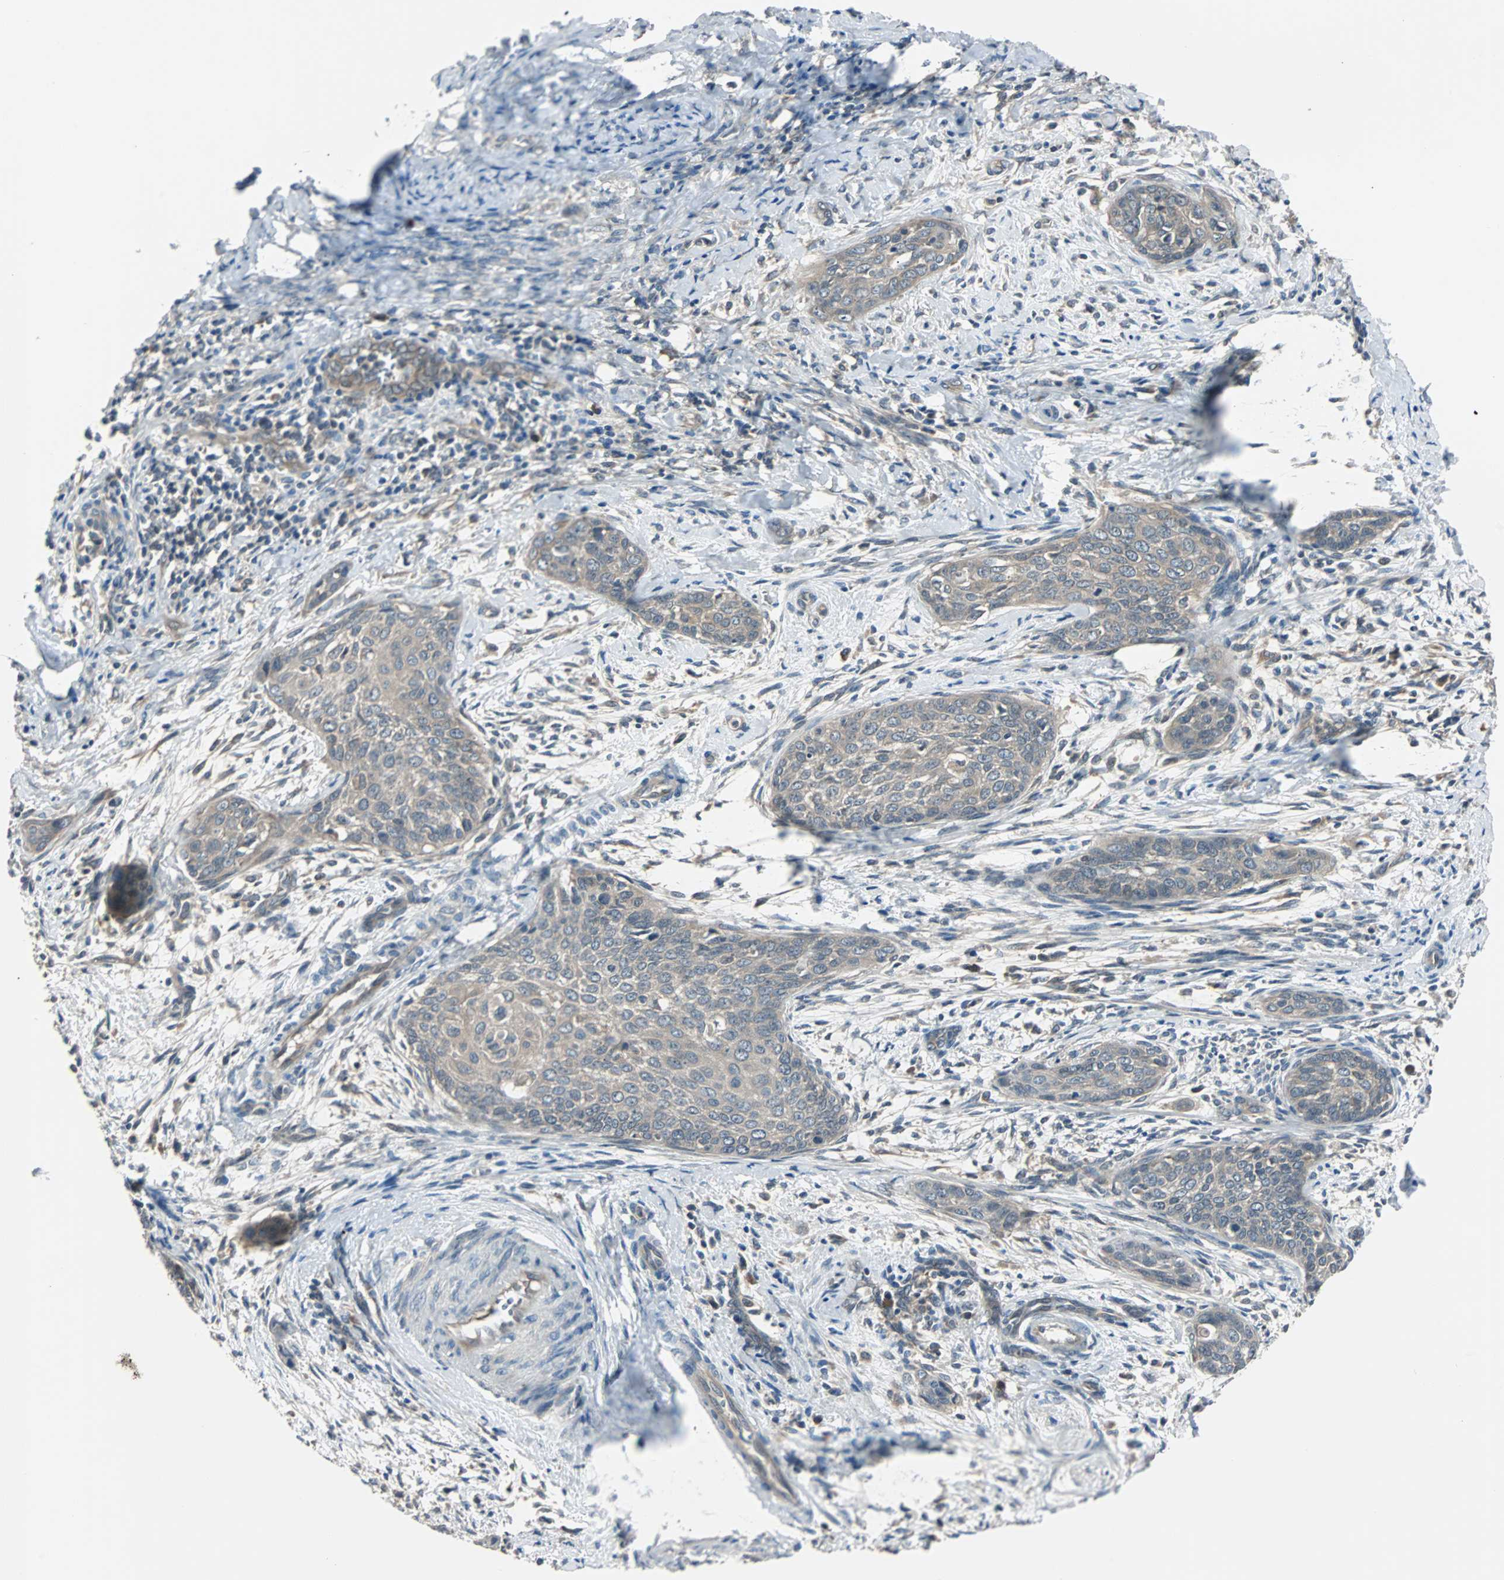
{"staining": {"intensity": "weak", "quantity": ">75%", "location": "cytoplasmic/membranous"}, "tissue": "cervical cancer", "cell_type": "Tumor cells", "image_type": "cancer", "snomed": [{"axis": "morphology", "description": "Squamous cell carcinoma, NOS"}, {"axis": "topography", "description": "Cervix"}], "caption": "Protein expression analysis of cervical cancer reveals weak cytoplasmic/membranous positivity in about >75% of tumor cells.", "gene": "ARF1", "patient": {"sex": "female", "age": 33}}